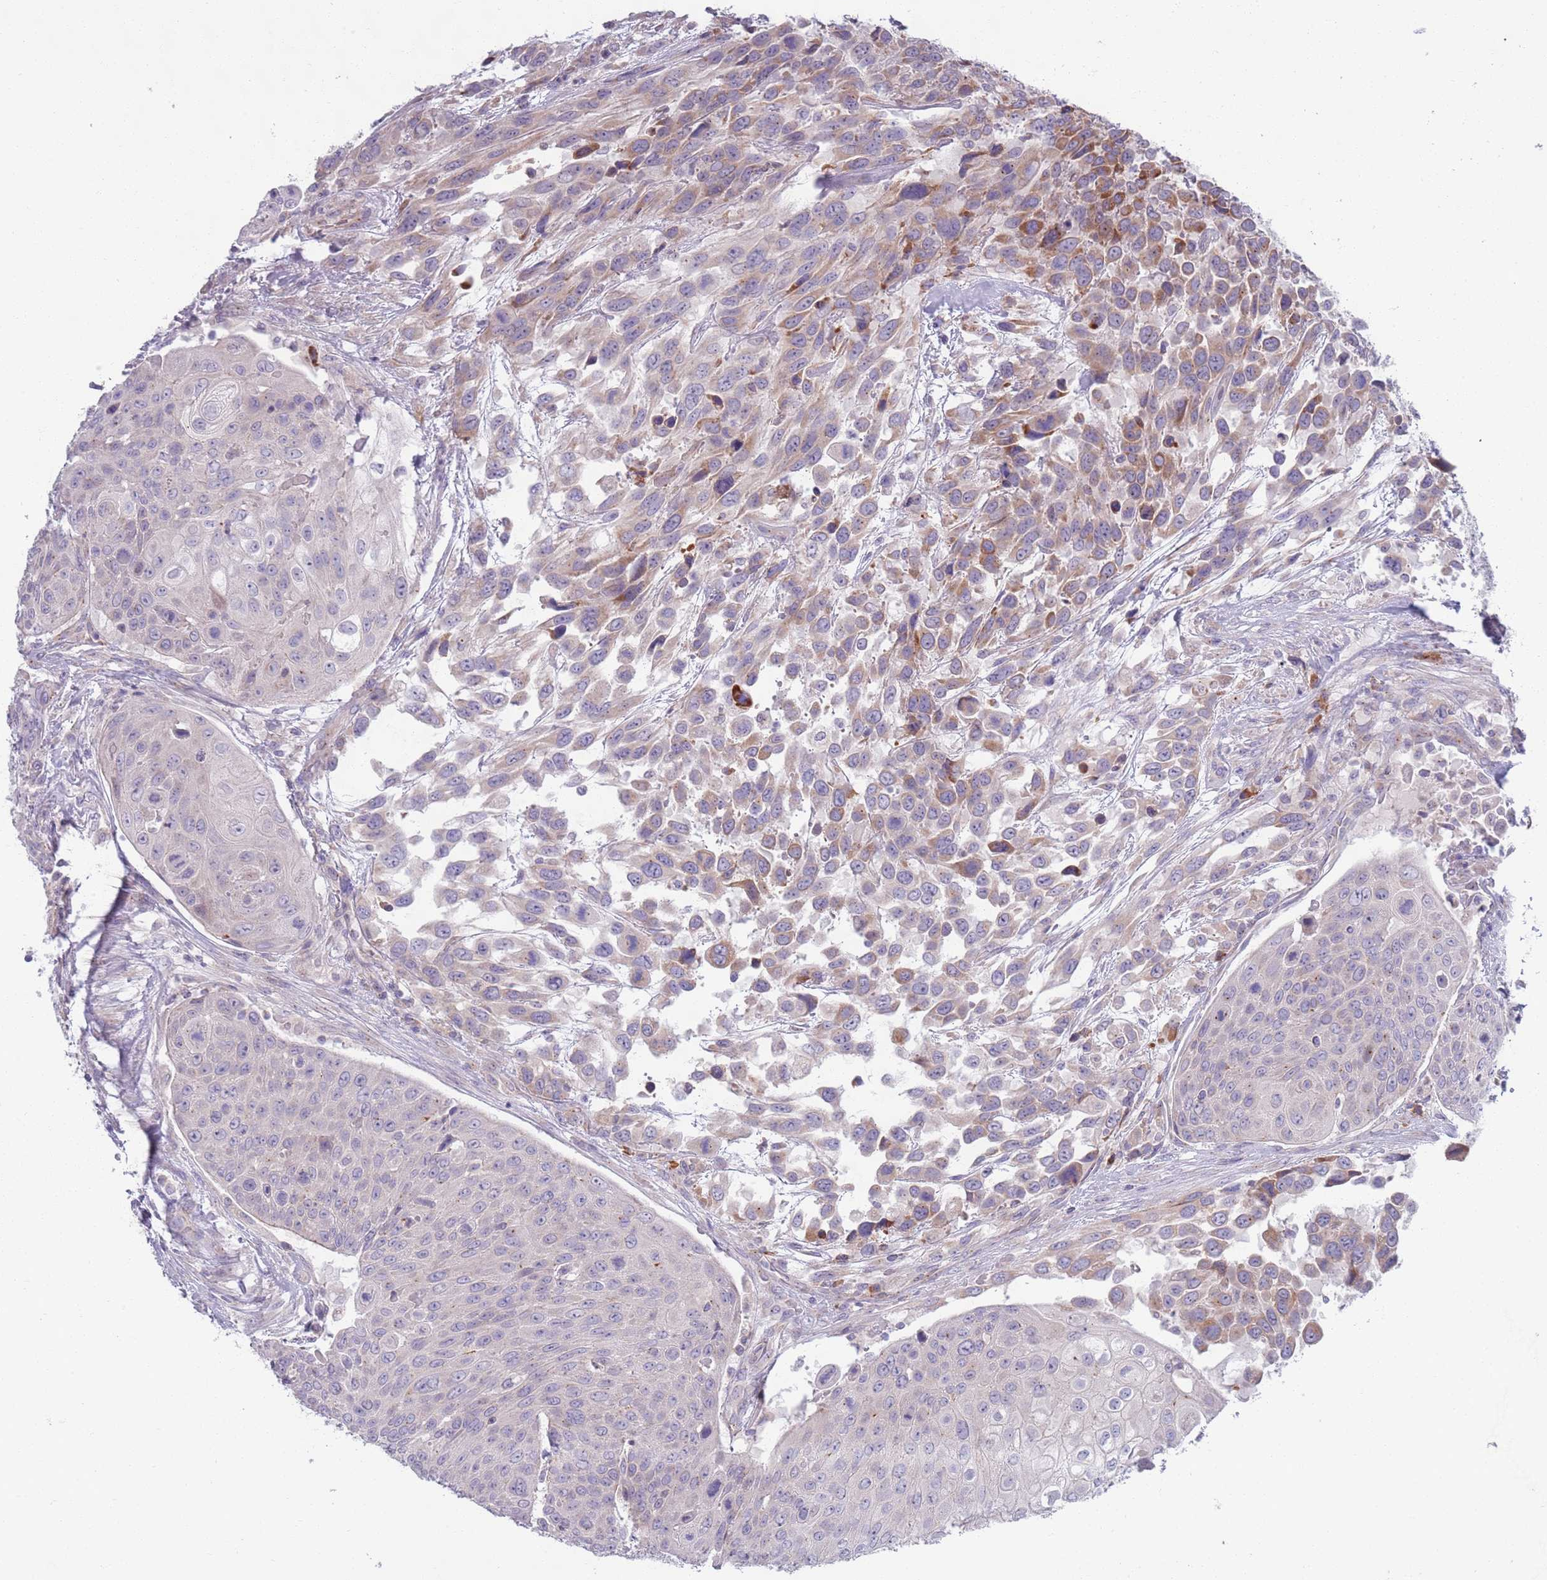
{"staining": {"intensity": "moderate", "quantity": "25%-75%", "location": "cytoplasmic/membranous"}, "tissue": "urothelial cancer", "cell_type": "Tumor cells", "image_type": "cancer", "snomed": [{"axis": "morphology", "description": "Urothelial carcinoma, High grade"}, {"axis": "topography", "description": "Urinary bladder"}], "caption": "Urothelial cancer was stained to show a protein in brown. There is medium levels of moderate cytoplasmic/membranous expression in about 25%-75% of tumor cells.", "gene": "LTB", "patient": {"sex": "female", "age": 70}}